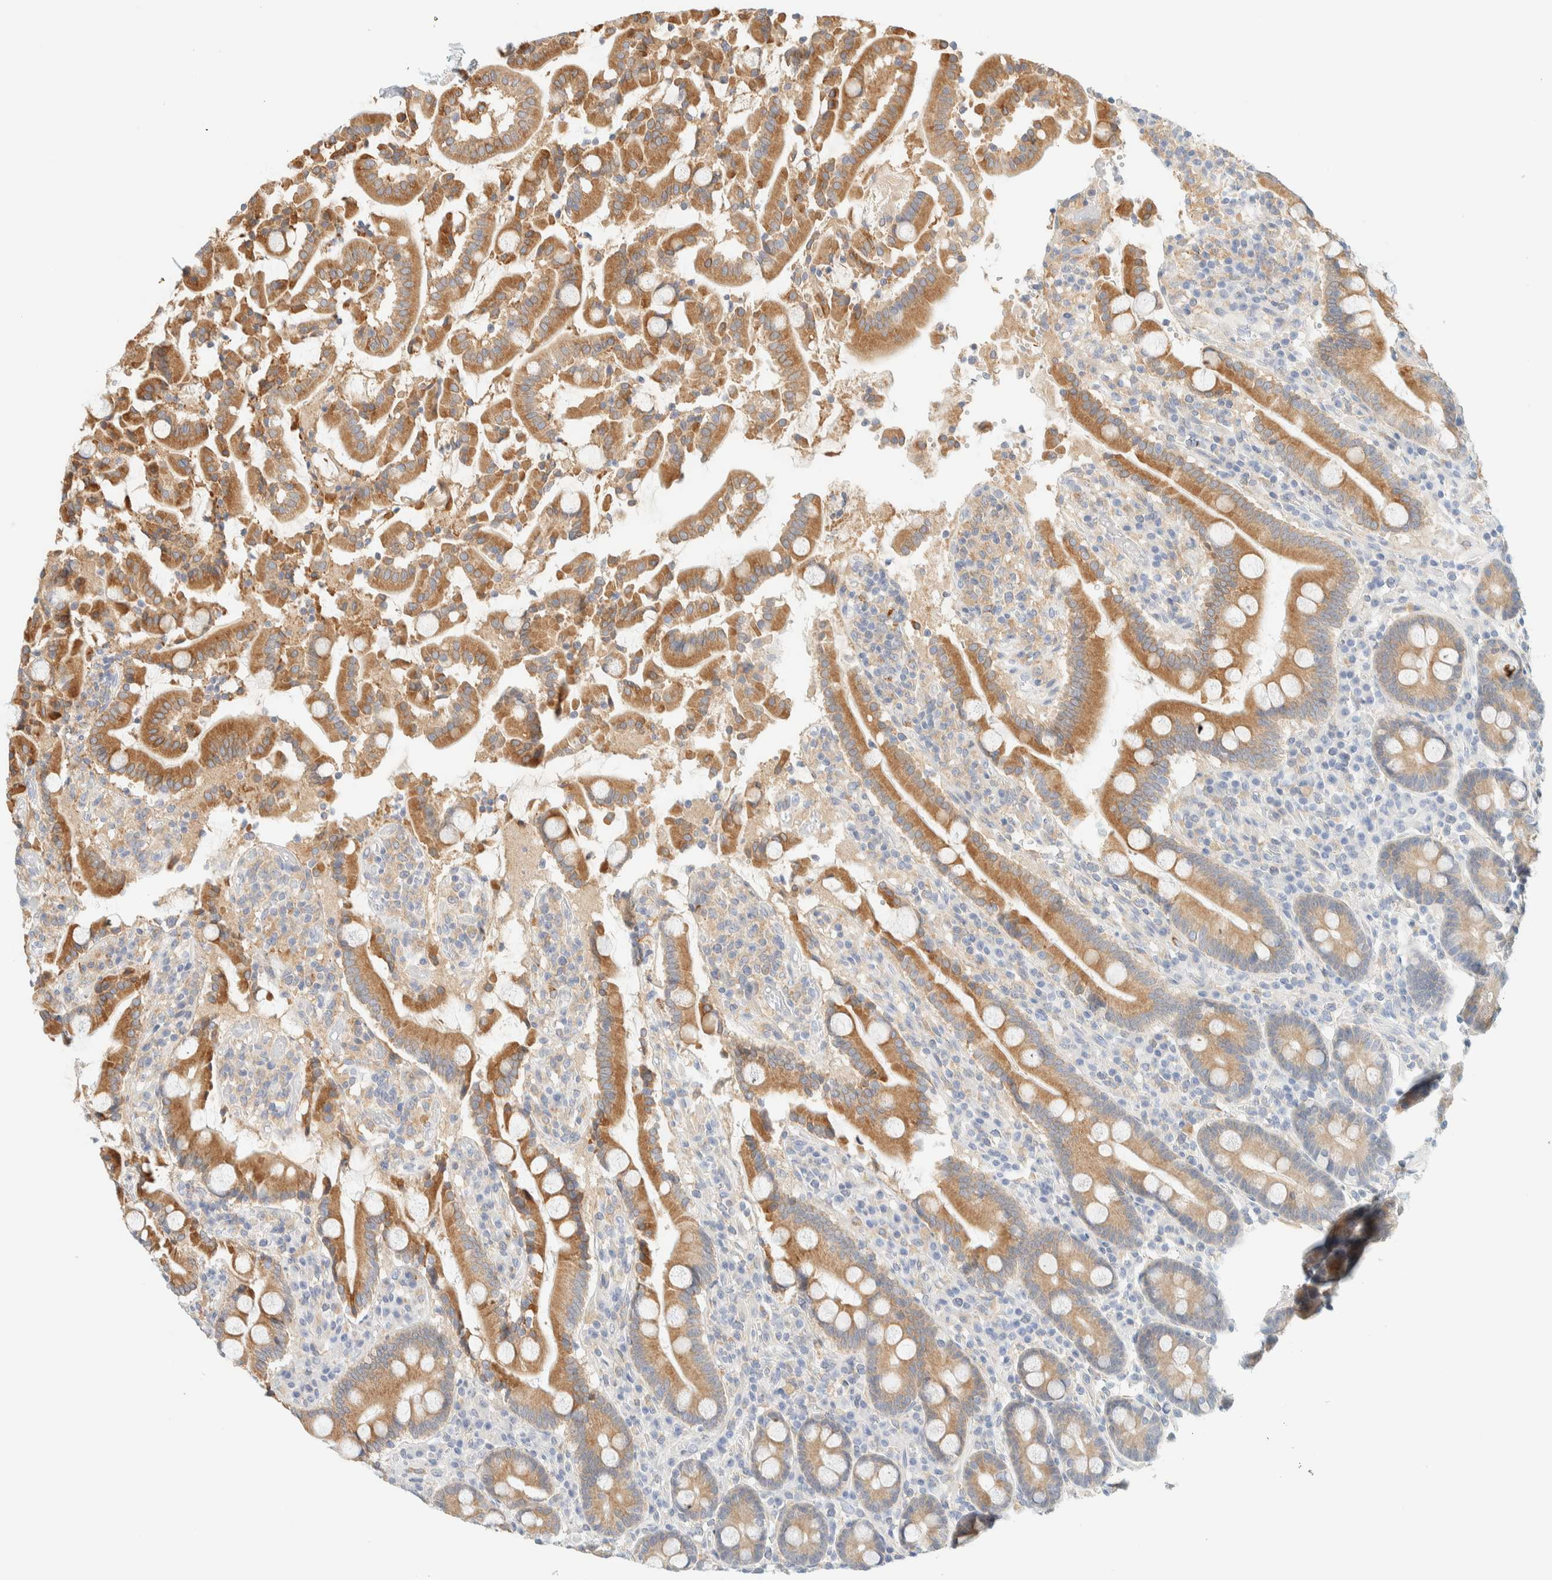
{"staining": {"intensity": "moderate", "quantity": ">75%", "location": "cytoplasmic/membranous"}, "tissue": "duodenum", "cell_type": "Glandular cells", "image_type": "normal", "snomed": [{"axis": "morphology", "description": "Normal tissue, NOS"}, {"axis": "topography", "description": "Small intestine, NOS"}], "caption": "Immunohistochemistry (IHC) of benign human duodenum demonstrates medium levels of moderate cytoplasmic/membranous positivity in approximately >75% of glandular cells.", "gene": "NT5C", "patient": {"sex": "female", "age": 71}}